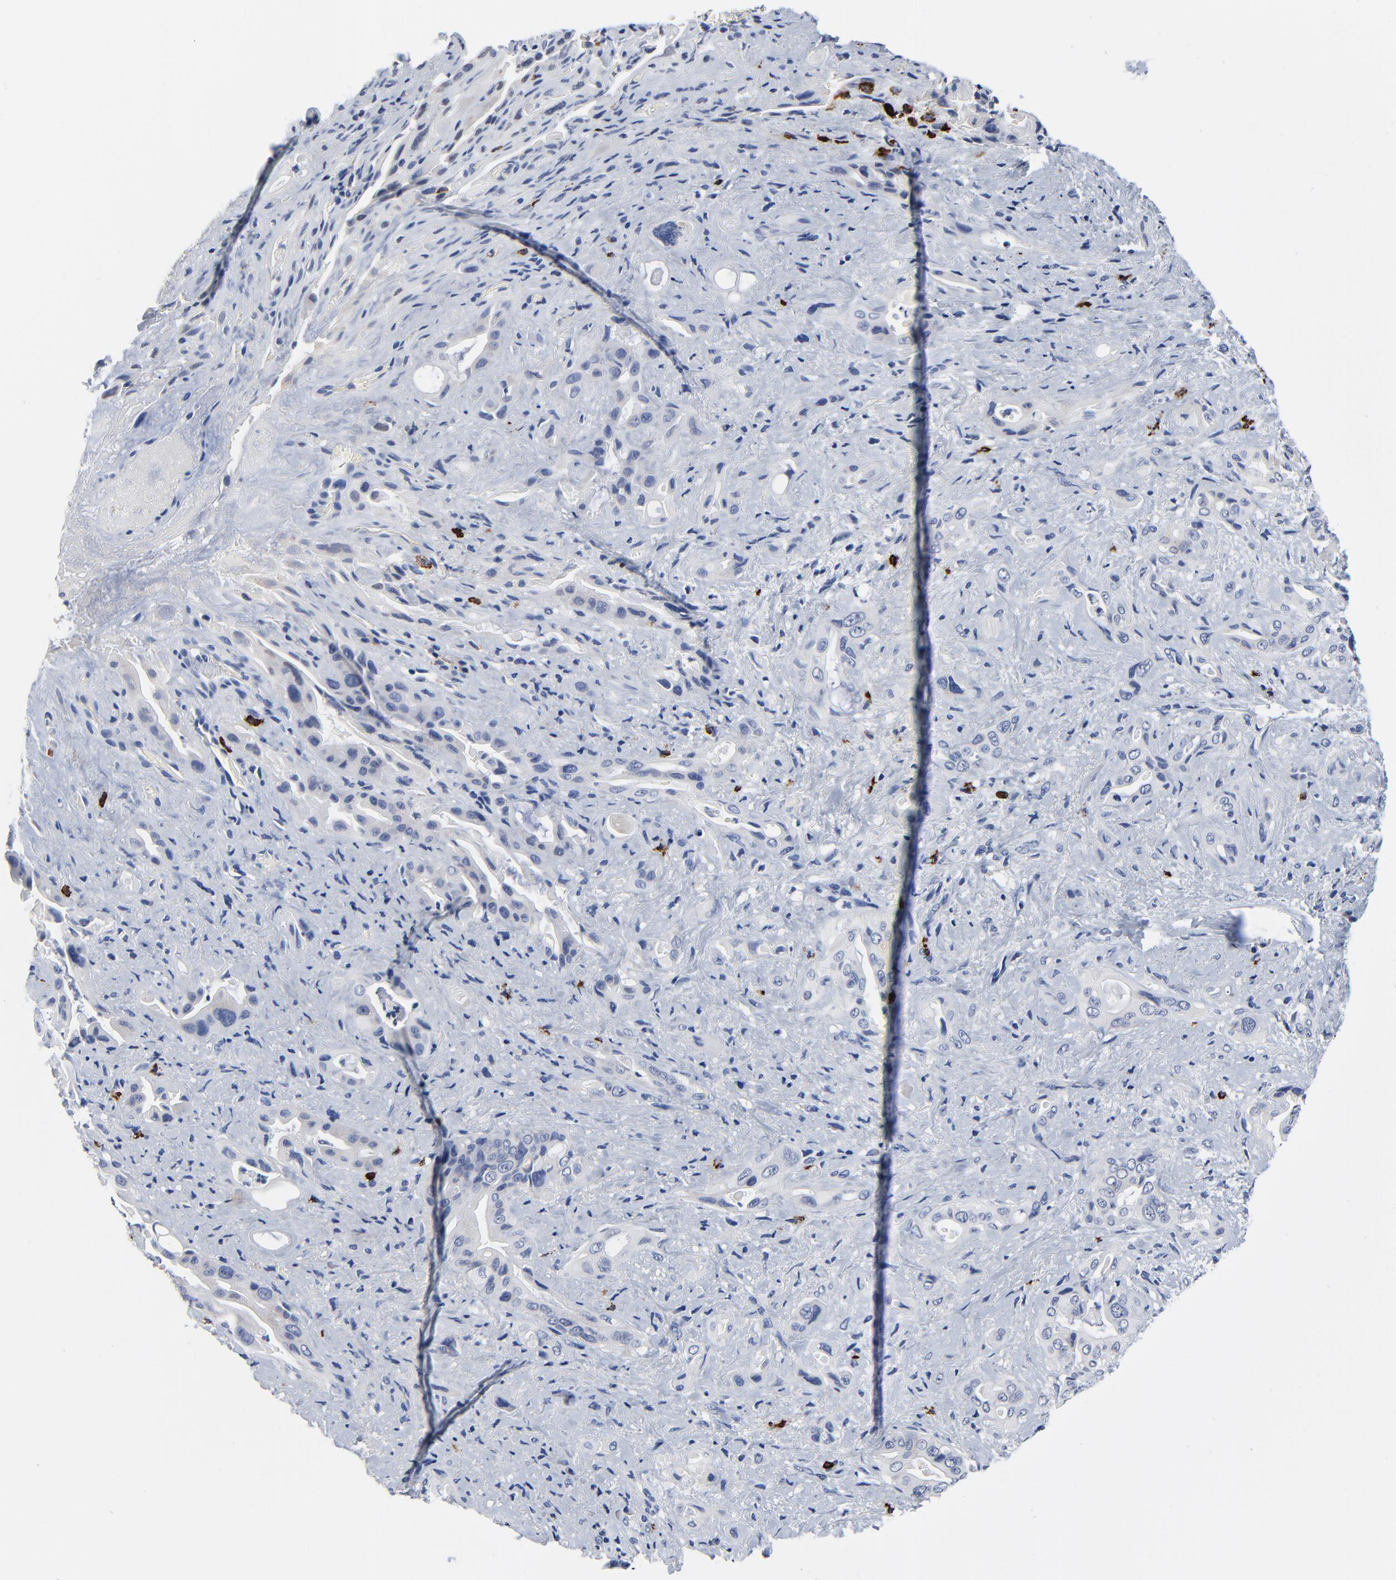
{"staining": {"intensity": "negative", "quantity": "none", "location": "none"}, "tissue": "pancreatic cancer", "cell_type": "Tumor cells", "image_type": "cancer", "snomed": [{"axis": "morphology", "description": "Adenocarcinoma, NOS"}, {"axis": "topography", "description": "Pancreas"}], "caption": "Human pancreatic adenocarcinoma stained for a protein using immunohistochemistry shows no expression in tumor cells.", "gene": "FBXL5", "patient": {"sex": "male", "age": 77}}